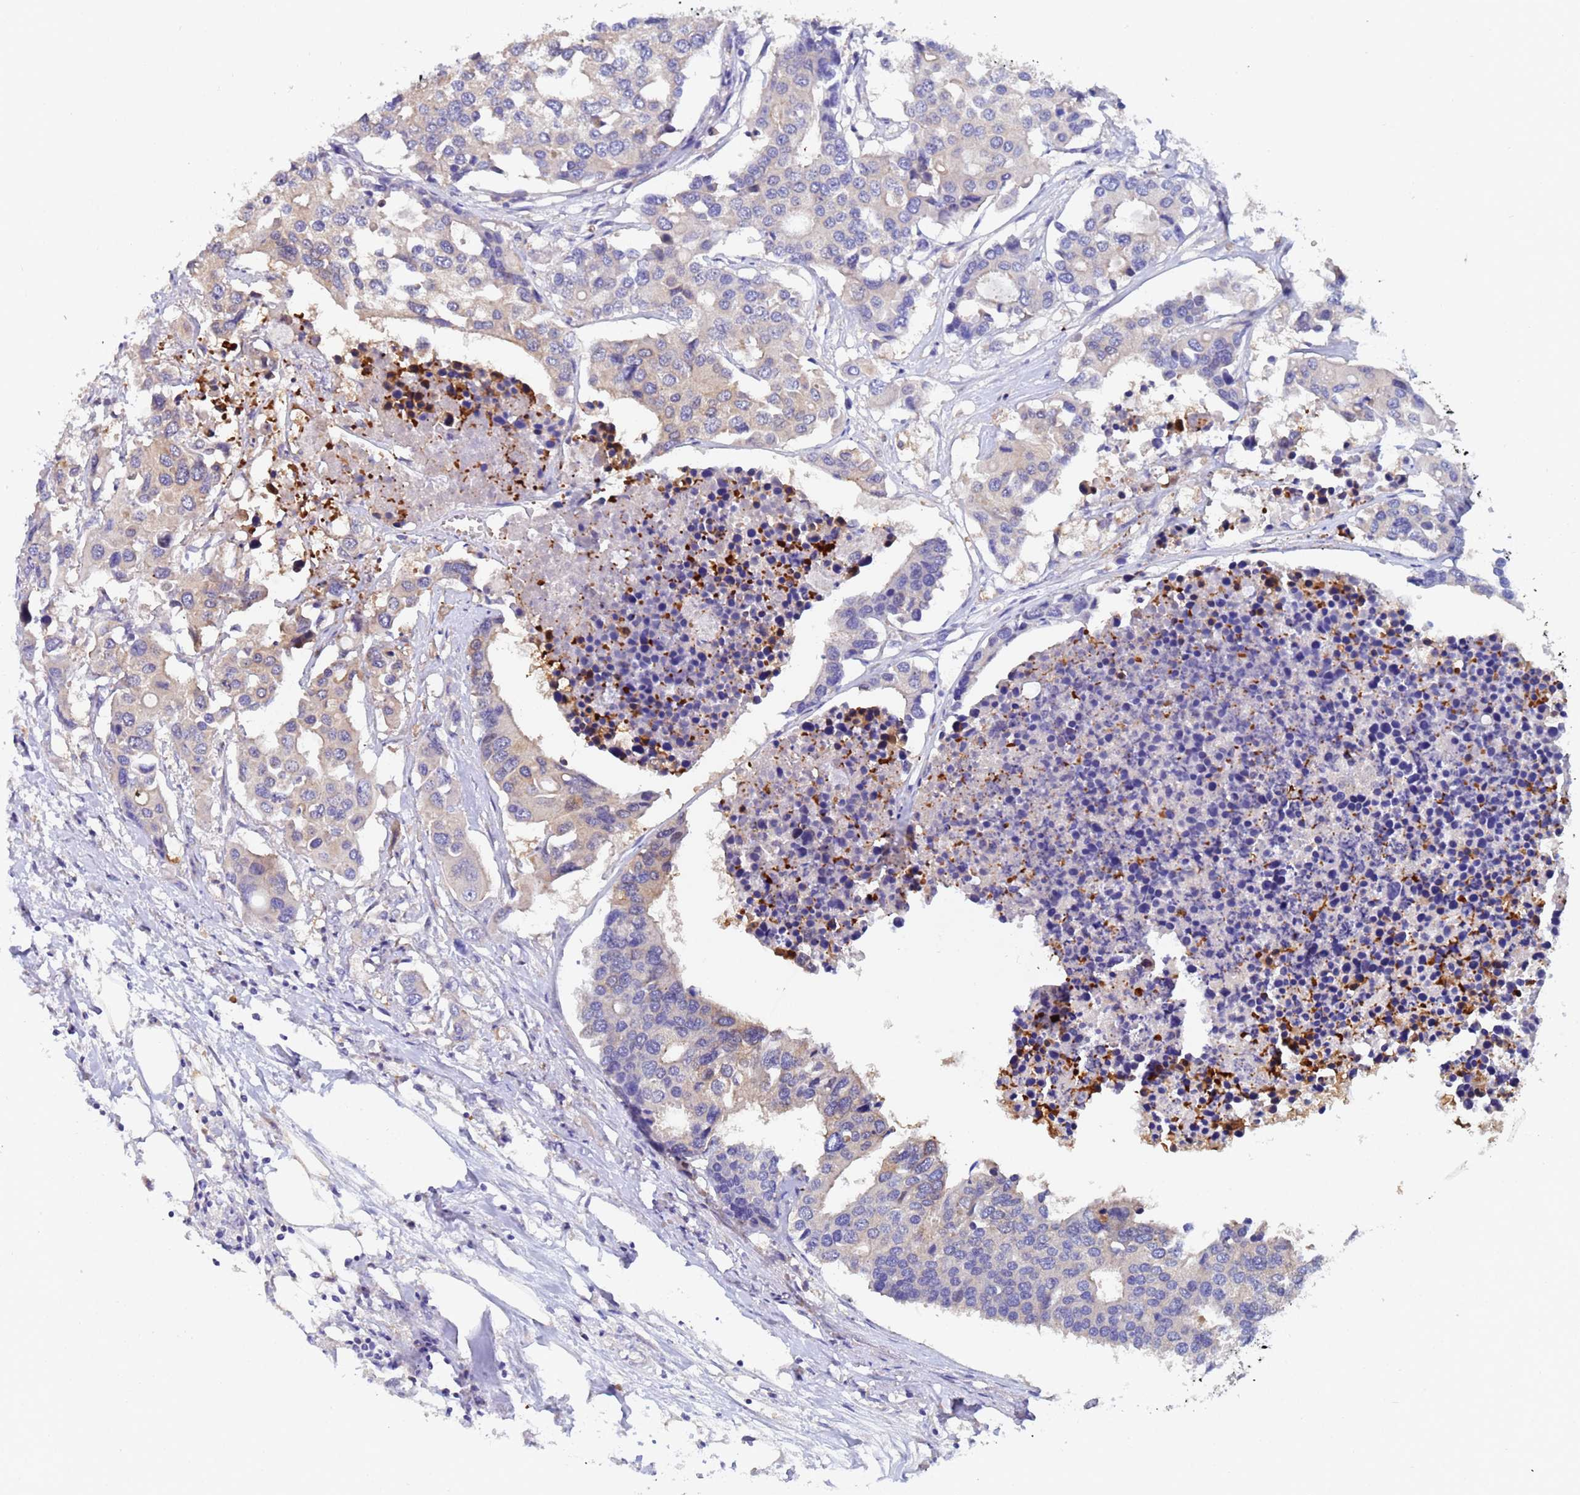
{"staining": {"intensity": "weak", "quantity": "25%-75%", "location": "cytoplasmic/membranous"}, "tissue": "colorectal cancer", "cell_type": "Tumor cells", "image_type": "cancer", "snomed": [{"axis": "morphology", "description": "Adenocarcinoma, NOS"}, {"axis": "topography", "description": "Colon"}], "caption": "Immunohistochemical staining of human adenocarcinoma (colorectal) displays weak cytoplasmic/membranous protein staining in about 25%-75% of tumor cells.", "gene": "TTLL11", "patient": {"sex": "male", "age": 77}}